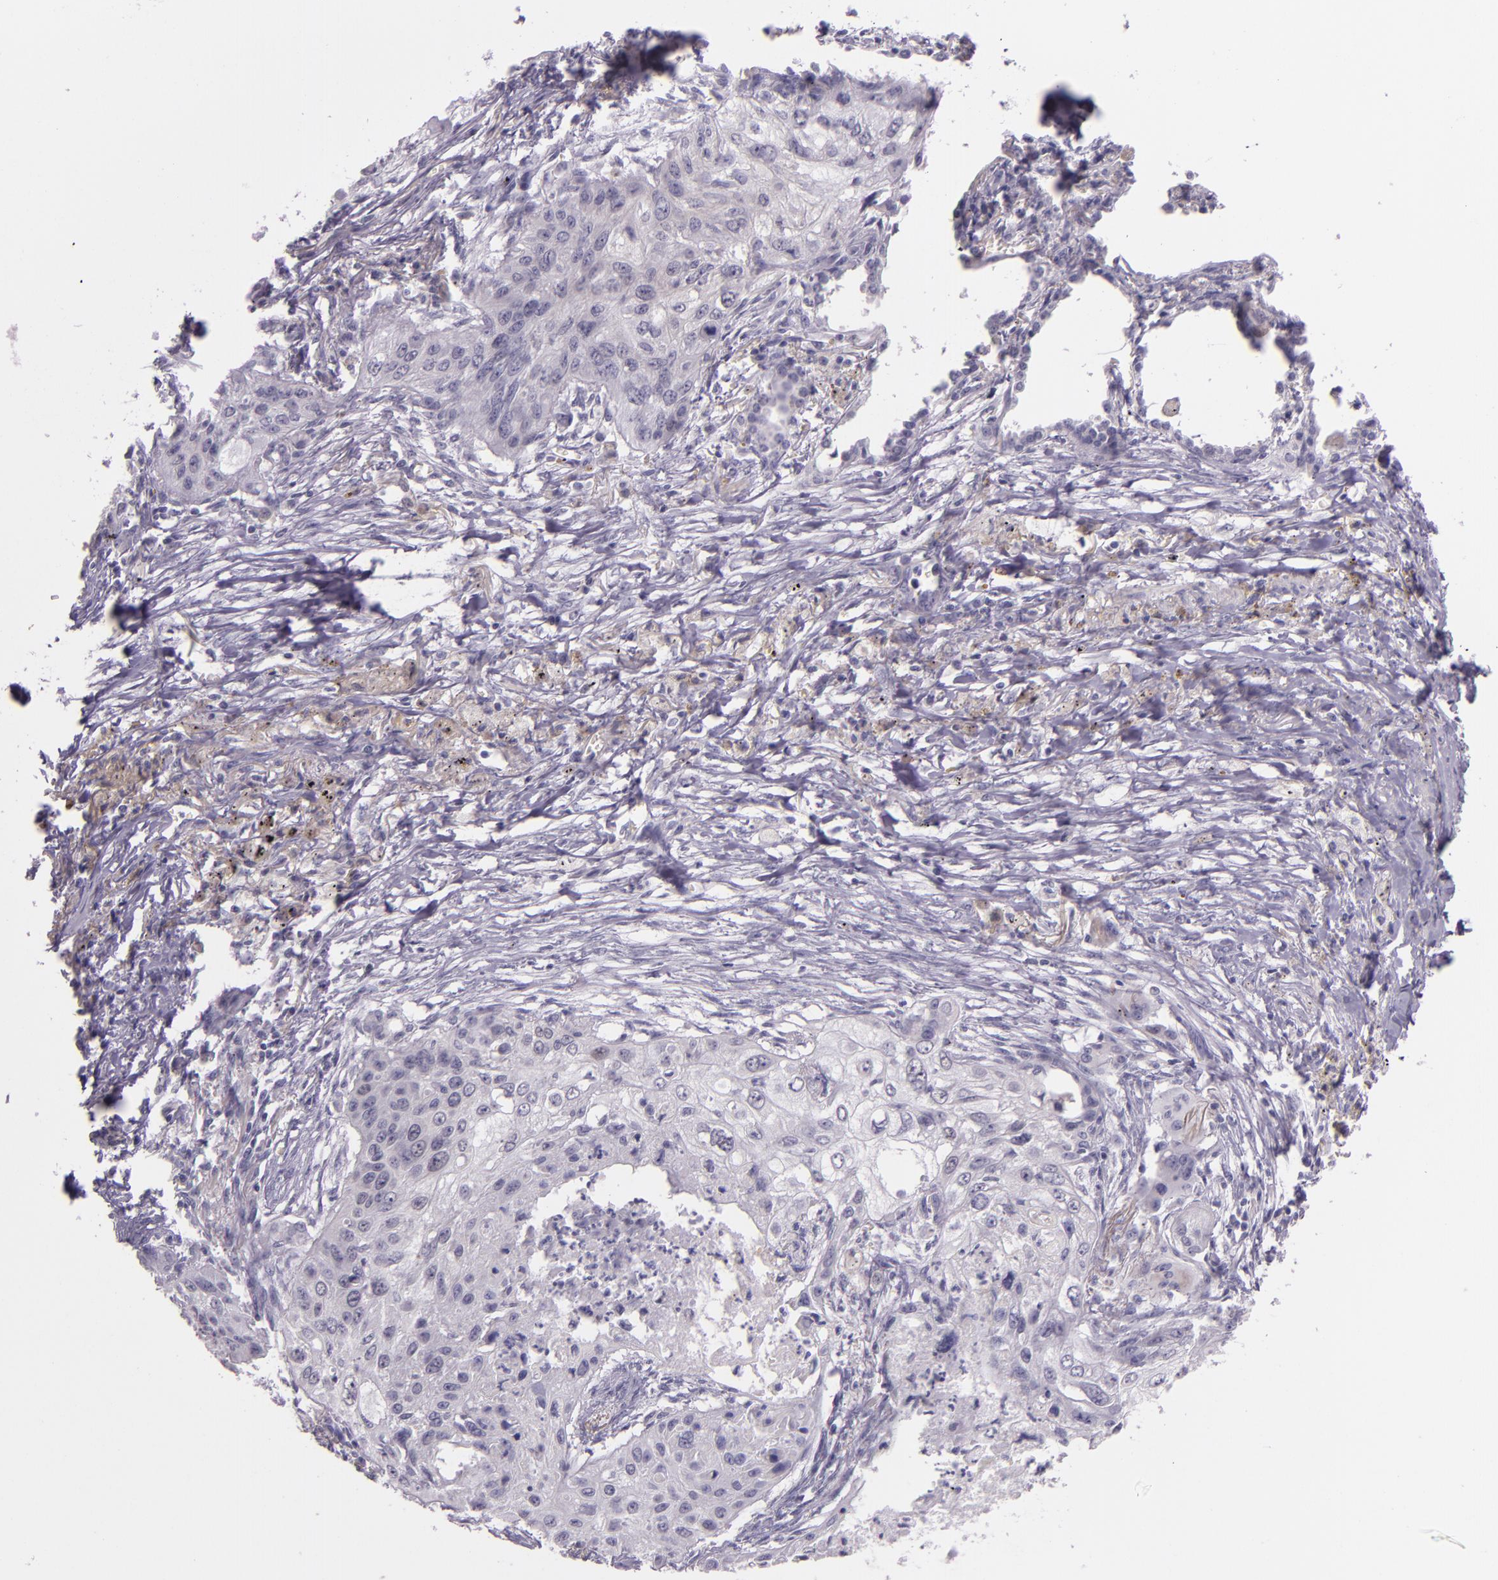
{"staining": {"intensity": "negative", "quantity": "none", "location": "none"}, "tissue": "lung cancer", "cell_type": "Tumor cells", "image_type": "cancer", "snomed": [{"axis": "morphology", "description": "Squamous cell carcinoma, NOS"}, {"axis": "topography", "description": "Lung"}], "caption": "Tumor cells are negative for brown protein staining in lung cancer (squamous cell carcinoma).", "gene": "HSPA8", "patient": {"sex": "male", "age": 71}}